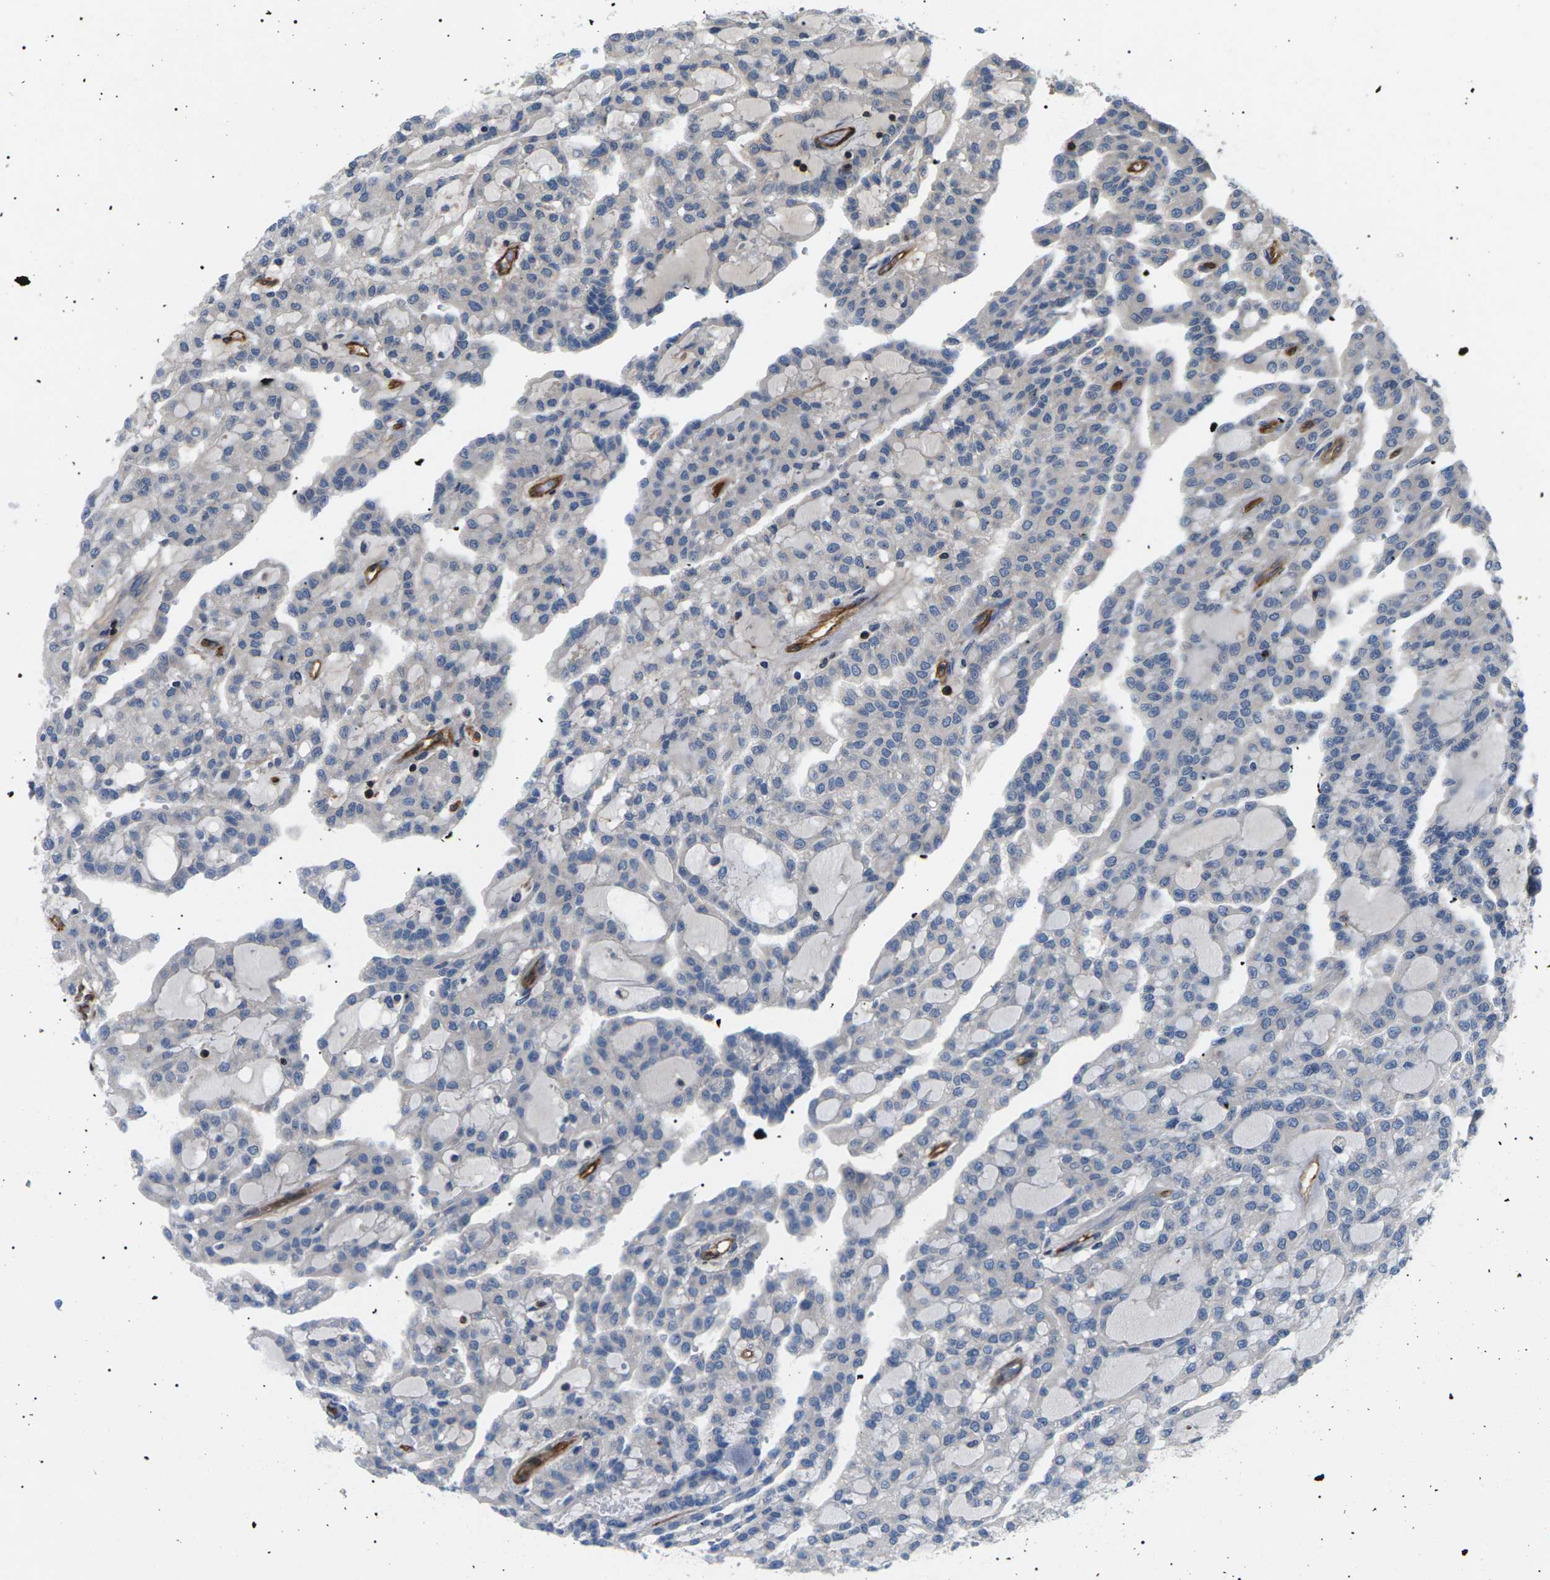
{"staining": {"intensity": "negative", "quantity": "none", "location": "none"}, "tissue": "renal cancer", "cell_type": "Tumor cells", "image_type": "cancer", "snomed": [{"axis": "morphology", "description": "Adenocarcinoma, NOS"}, {"axis": "topography", "description": "Kidney"}], "caption": "The IHC histopathology image has no significant expression in tumor cells of renal cancer tissue. (Brightfield microscopy of DAB IHC at high magnification).", "gene": "TMTC4", "patient": {"sex": "male", "age": 63}}